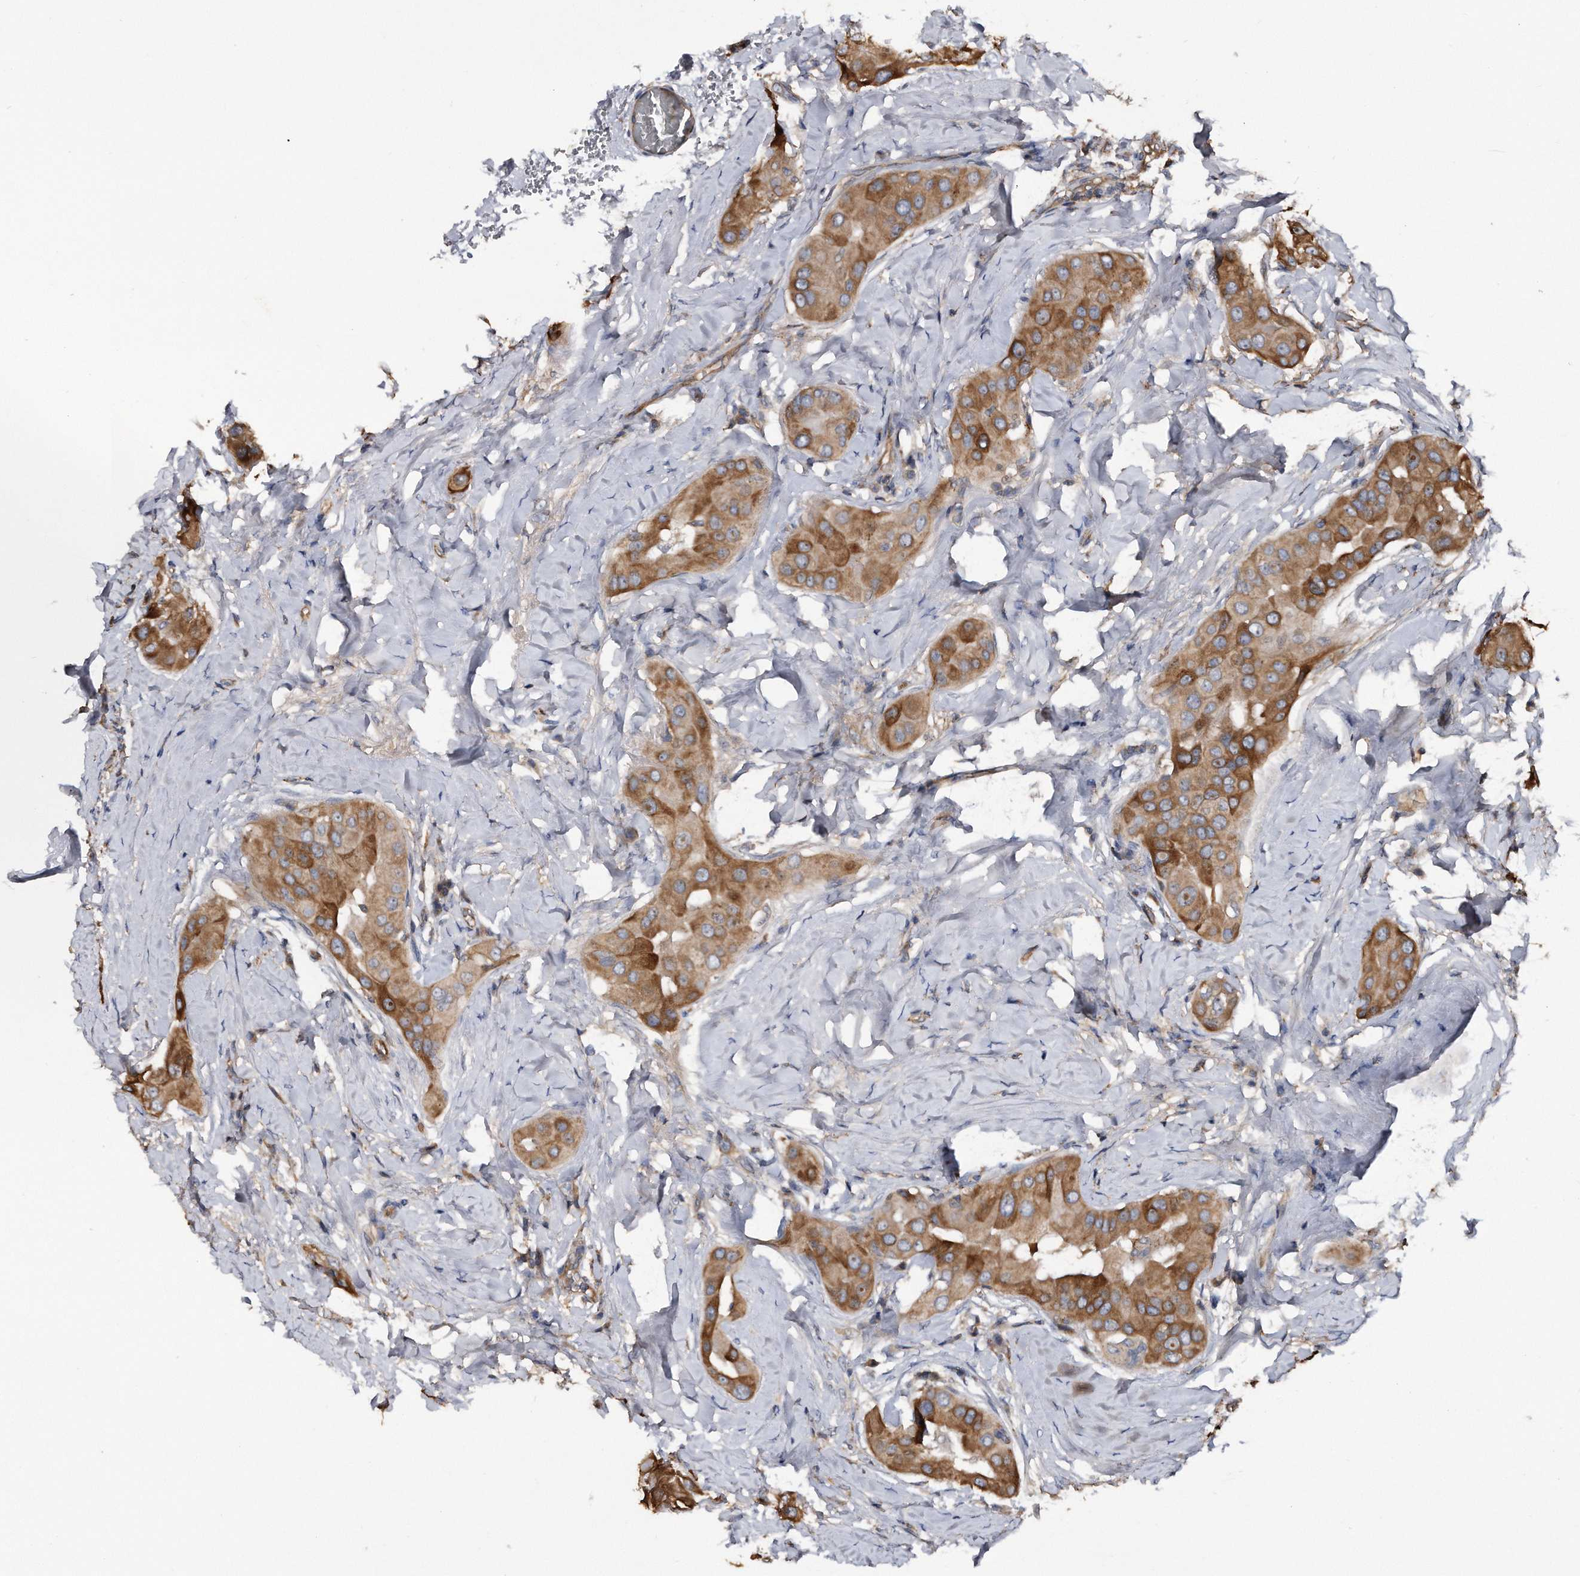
{"staining": {"intensity": "strong", "quantity": ">75%", "location": "cytoplasmic/membranous"}, "tissue": "thyroid cancer", "cell_type": "Tumor cells", "image_type": "cancer", "snomed": [{"axis": "morphology", "description": "Papillary adenocarcinoma, NOS"}, {"axis": "topography", "description": "Thyroid gland"}], "caption": "Thyroid papillary adenocarcinoma stained with a protein marker displays strong staining in tumor cells.", "gene": "KCND3", "patient": {"sex": "male", "age": 33}}